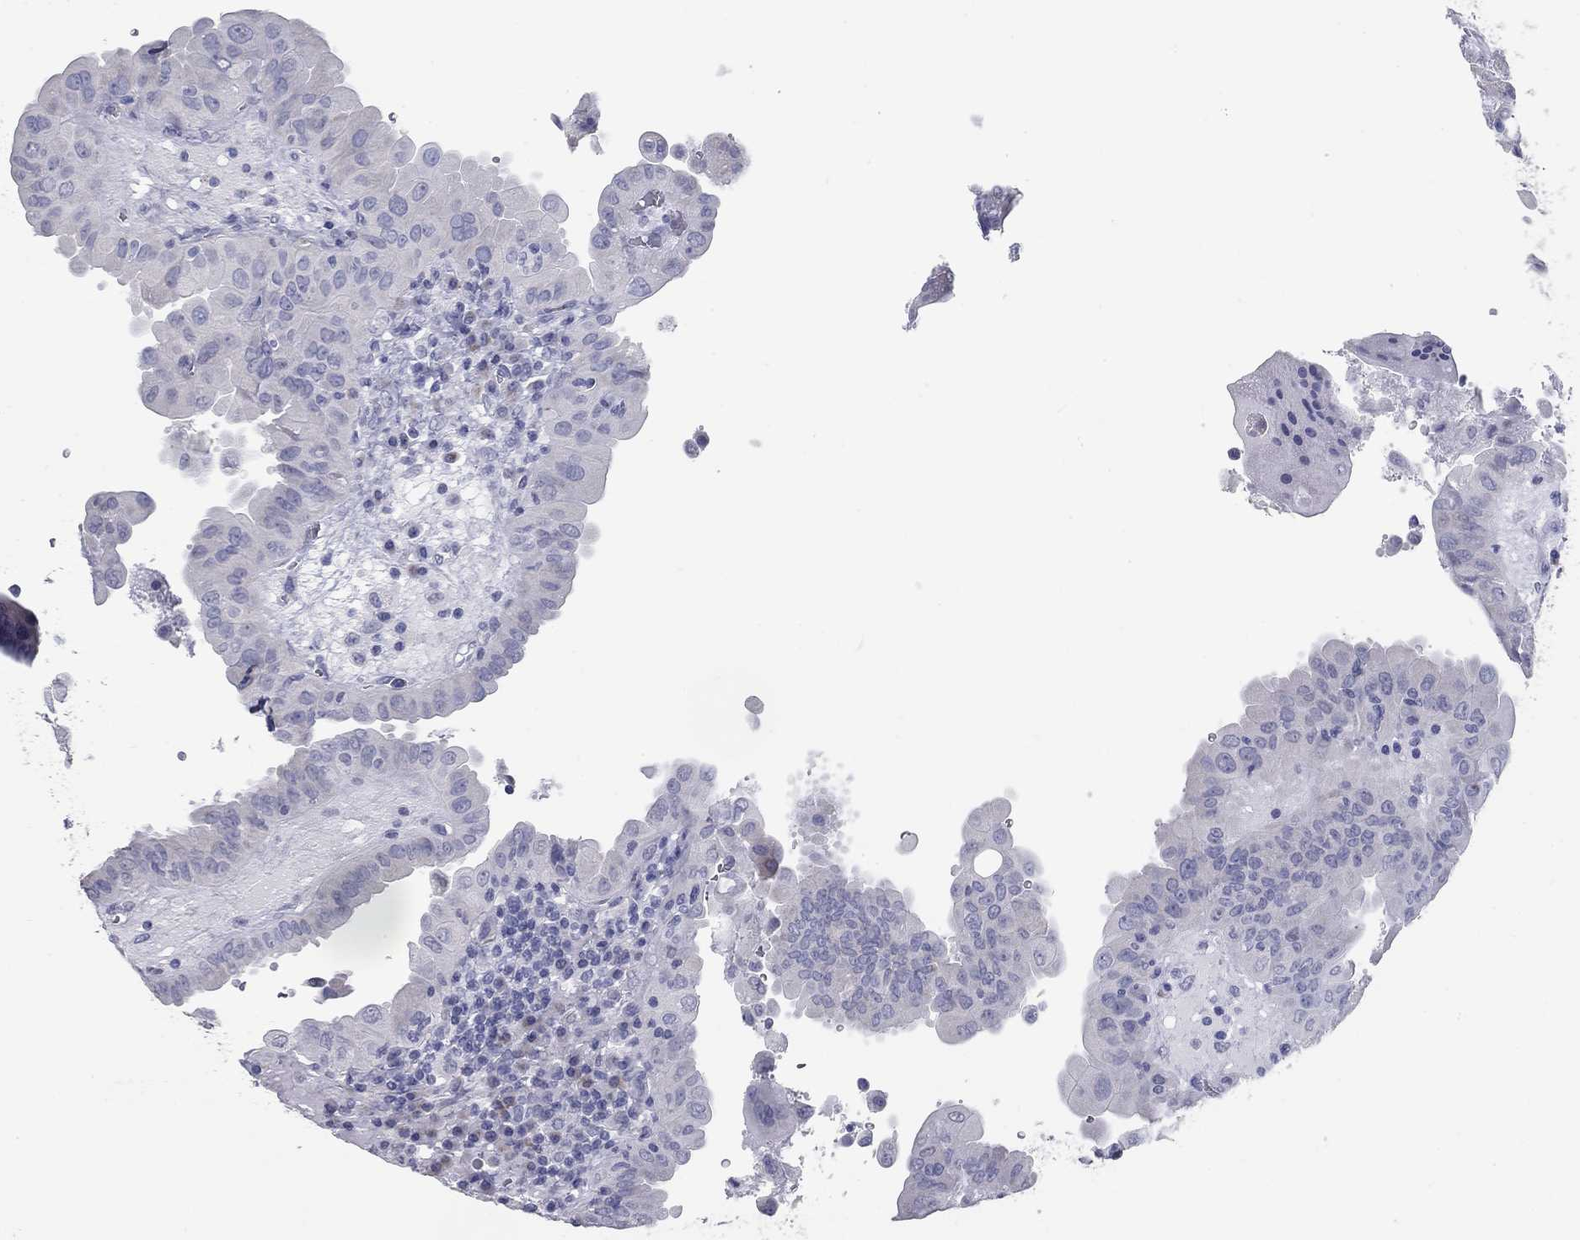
{"staining": {"intensity": "negative", "quantity": "none", "location": "none"}, "tissue": "thyroid cancer", "cell_type": "Tumor cells", "image_type": "cancer", "snomed": [{"axis": "morphology", "description": "Papillary adenocarcinoma, NOS"}, {"axis": "topography", "description": "Thyroid gland"}], "caption": "Thyroid cancer was stained to show a protein in brown. There is no significant expression in tumor cells.", "gene": "TAC1", "patient": {"sex": "female", "age": 37}}